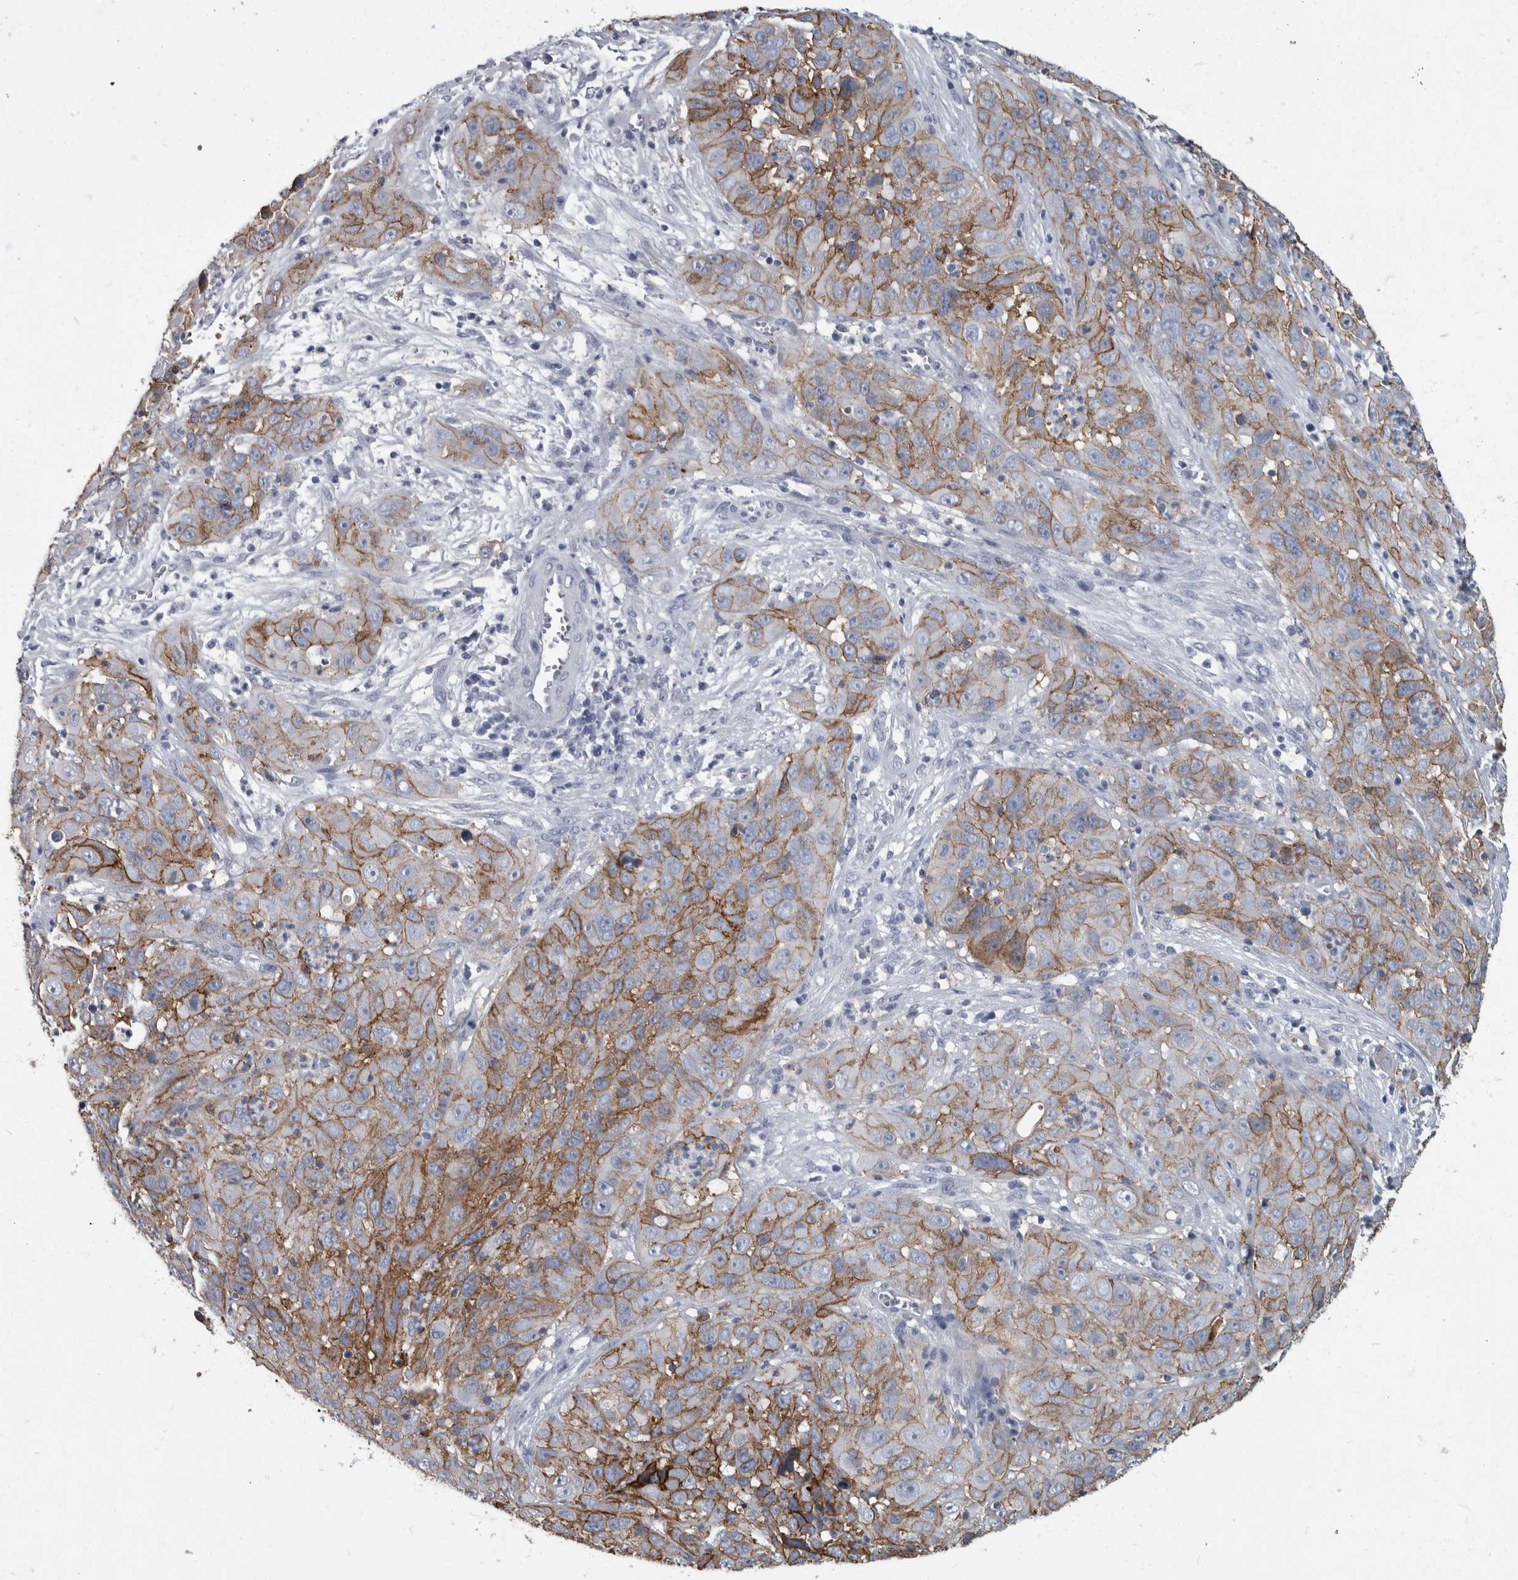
{"staining": {"intensity": "moderate", "quantity": ">75%", "location": "cytoplasmic/membranous"}, "tissue": "cervical cancer", "cell_type": "Tumor cells", "image_type": "cancer", "snomed": [{"axis": "morphology", "description": "Squamous cell carcinoma, NOS"}, {"axis": "topography", "description": "Cervix"}], "caption": "A photomicrograph of cervical squamous cell carcinoma stained for a protein displays moderate cytoplasmic/membranous brown staining in tumor cells.", "gene": "DSG2", "patient": {"sex": "female", "age": 32}}